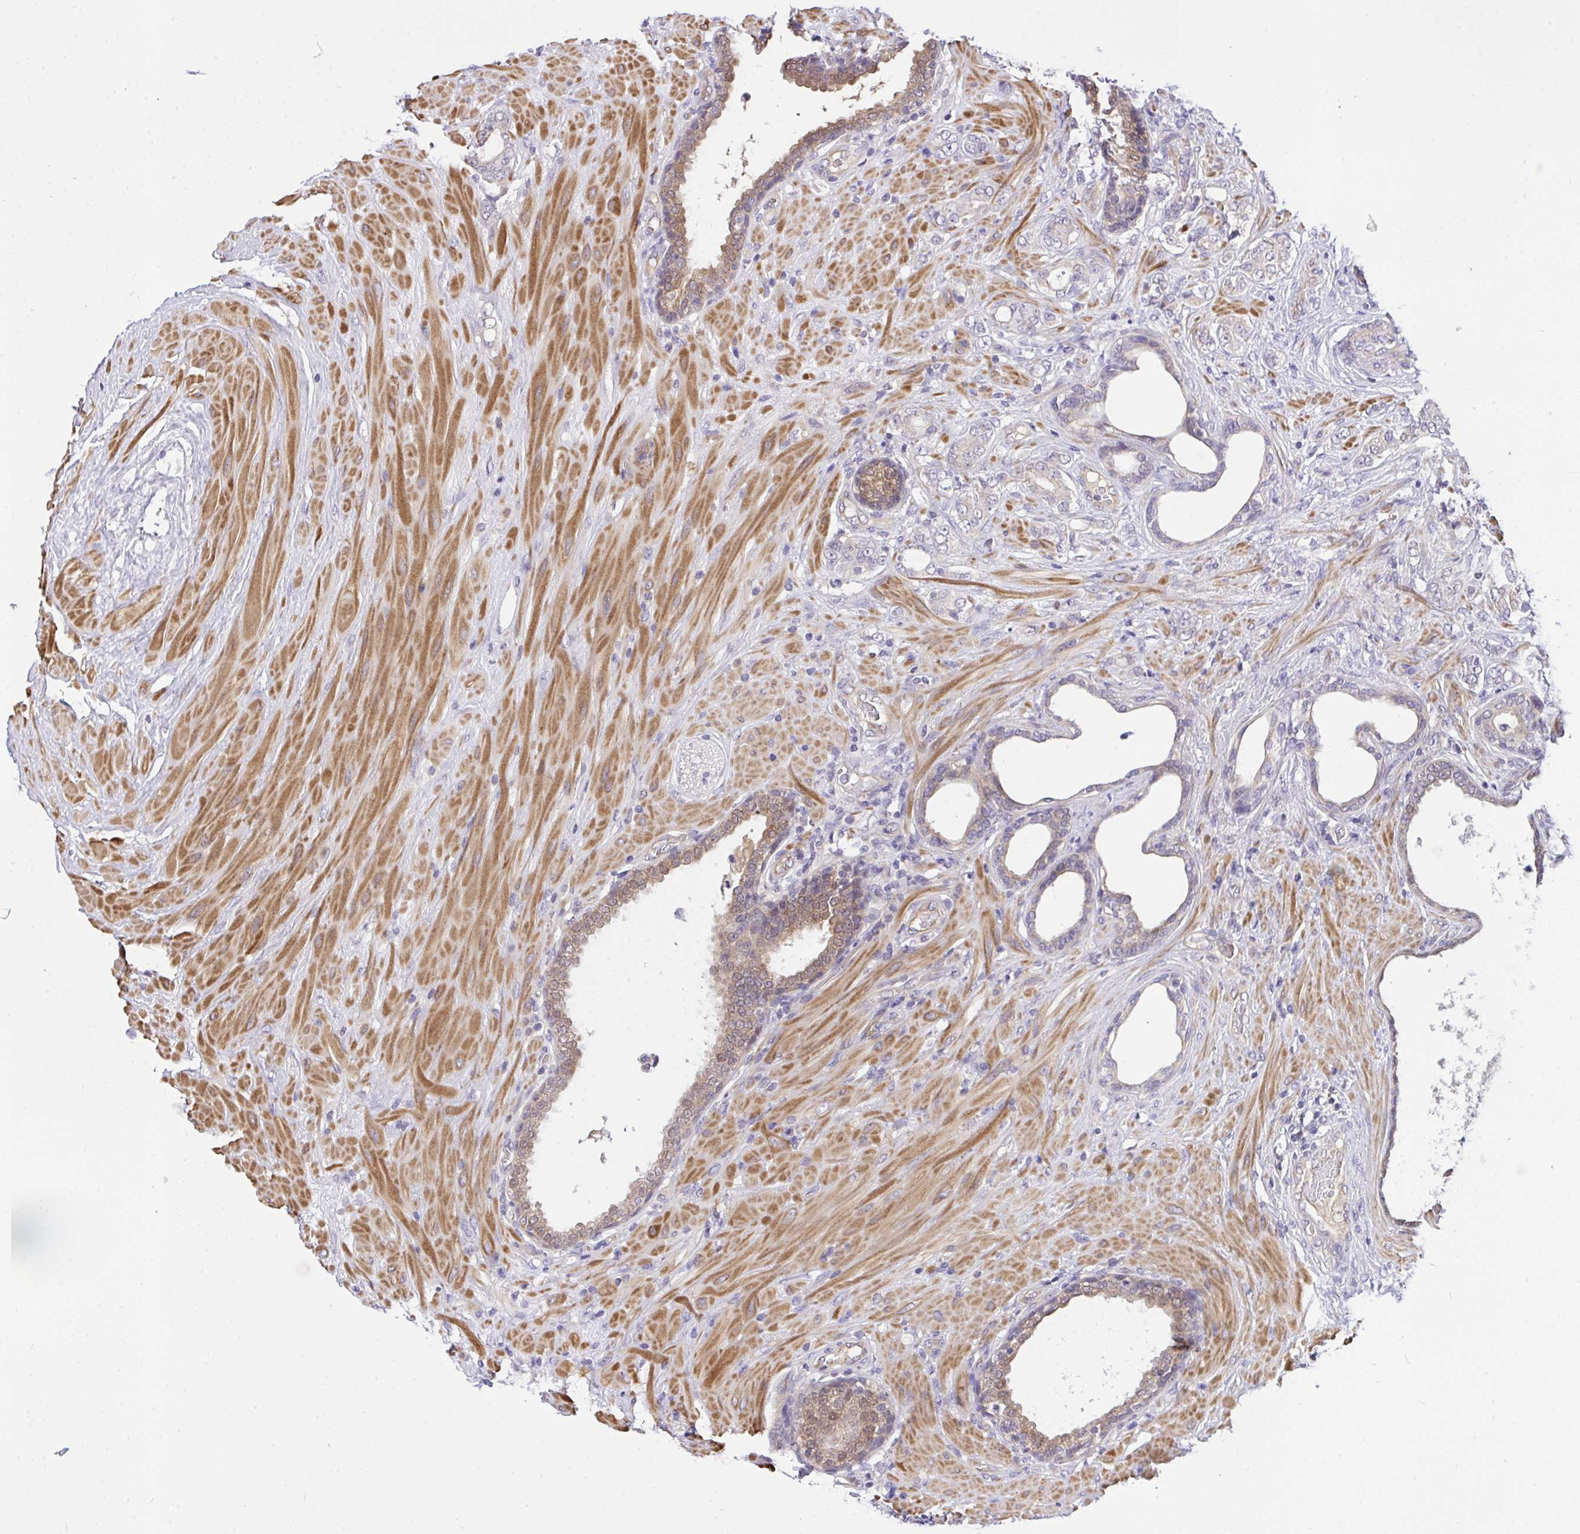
{"staining": {"intensity": "negative", "quantity": "none", "location": "none"}, "tissue": "prostate cancer", "cell_type": "Tumor cells", "image_type": "cancer", "snomed": [{"axis": "morphology", "description": "Adenocarcinoma, High grade"}, {"axis": "topography", "description": "Prostate"}], "caption": "Micrograph shows no protein staining in tumor cells of prostate adenocarcinoma (high-grade) tissue.", "gene": "C19orf54", "patient": {"sex": "male", "age": 62}}